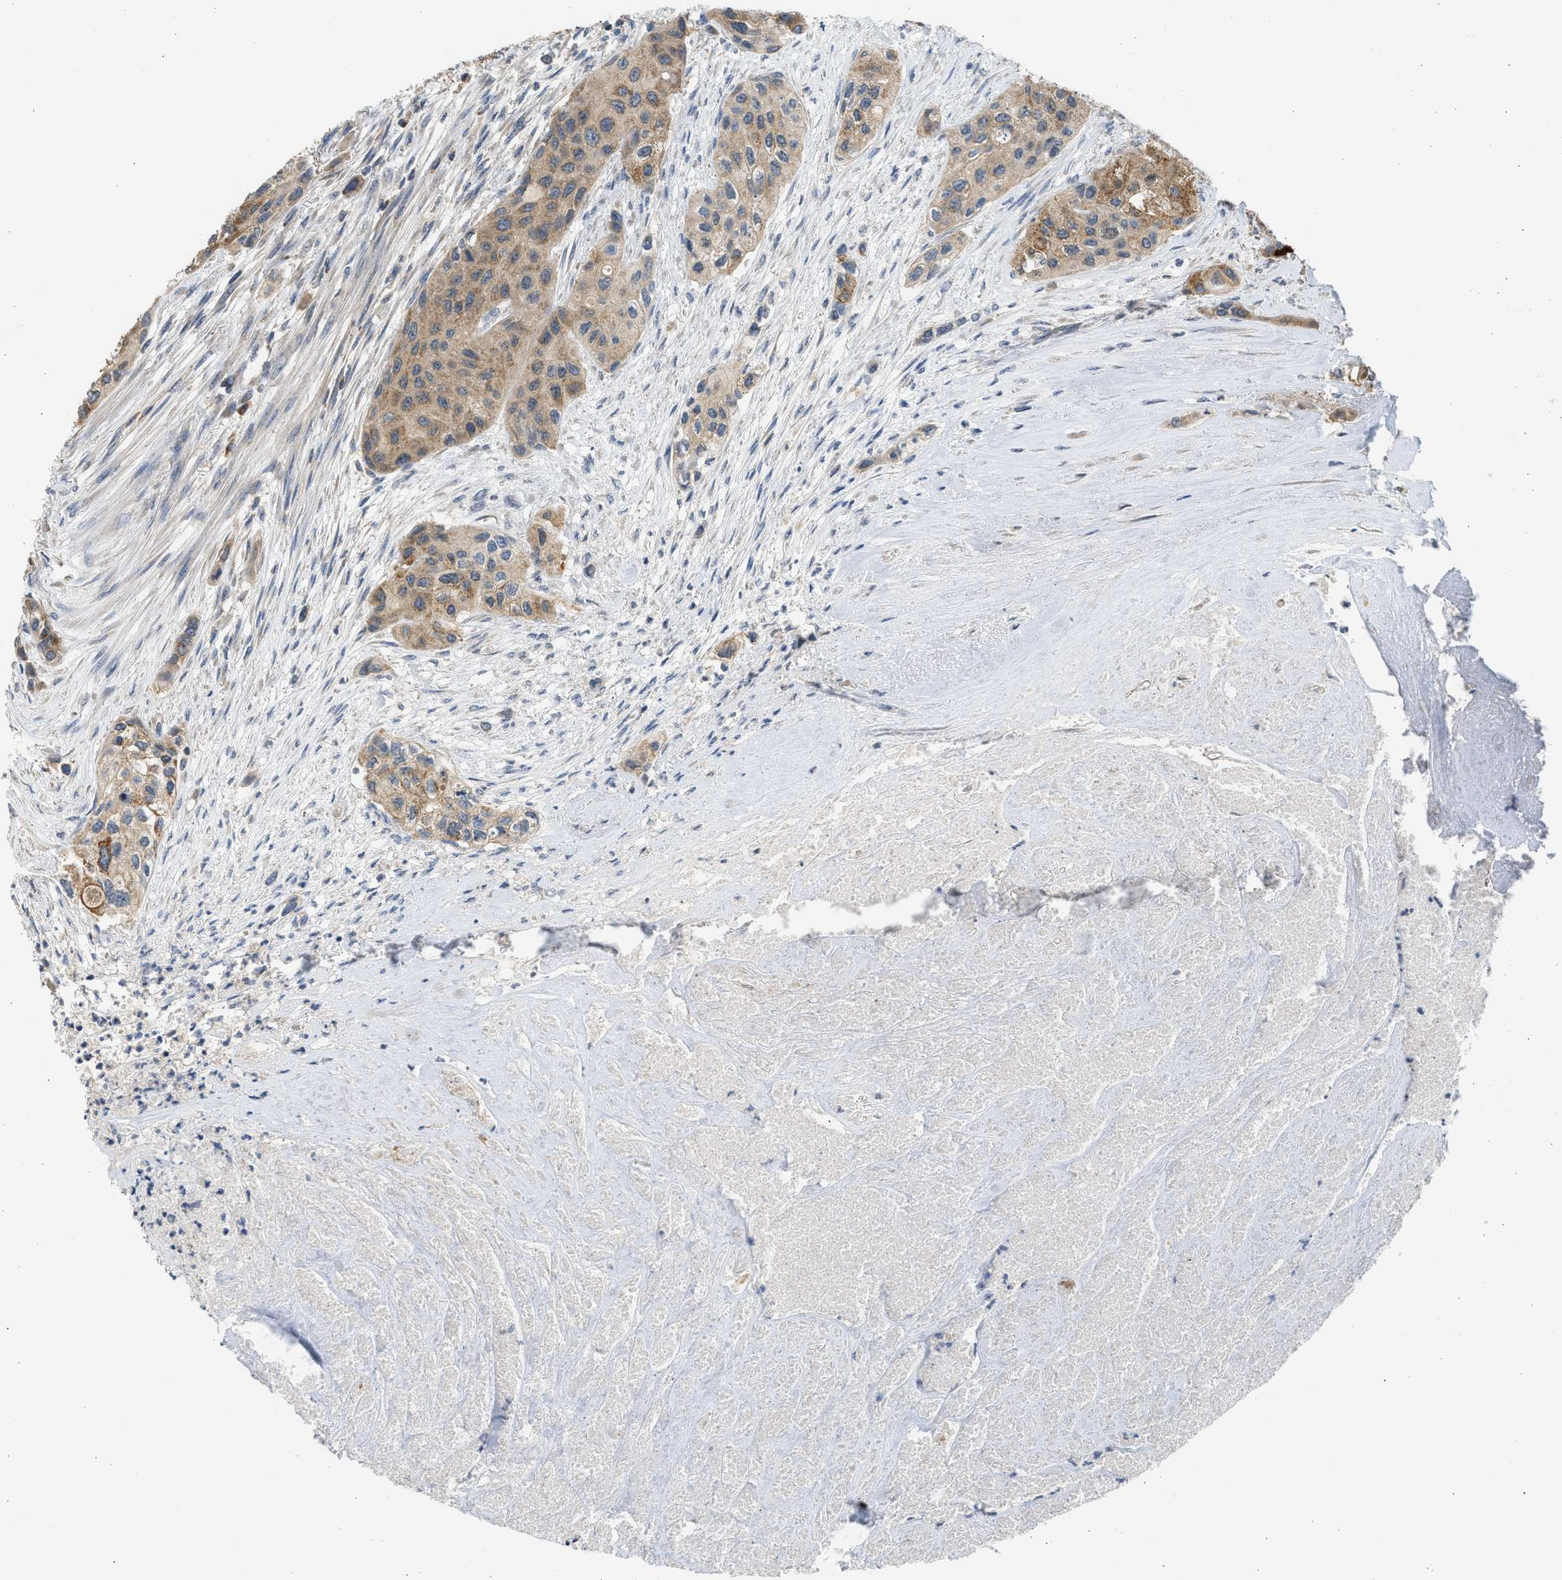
{"staining": {"intensity": "moderate", "quantity": ">75%", "location": "cytoplasmic/membranous"}, "tissue": "urothelial cancer", "cell_type": "Tumor cells", "image_type": "cancer", "snomed": [{"axis": "morphology", "description": "Urothelial carcinoma, High grade"}, {"axis": "topography", "description": "Urinary bladder"}], "caption": "The image displays staining of urothelial cancer, revealing moderate cytoplasmic/membranous protein staining (brown color) within tumor cells.", "gene": "CYP1A1", "patient": {"sex": "female", "age": 56}}